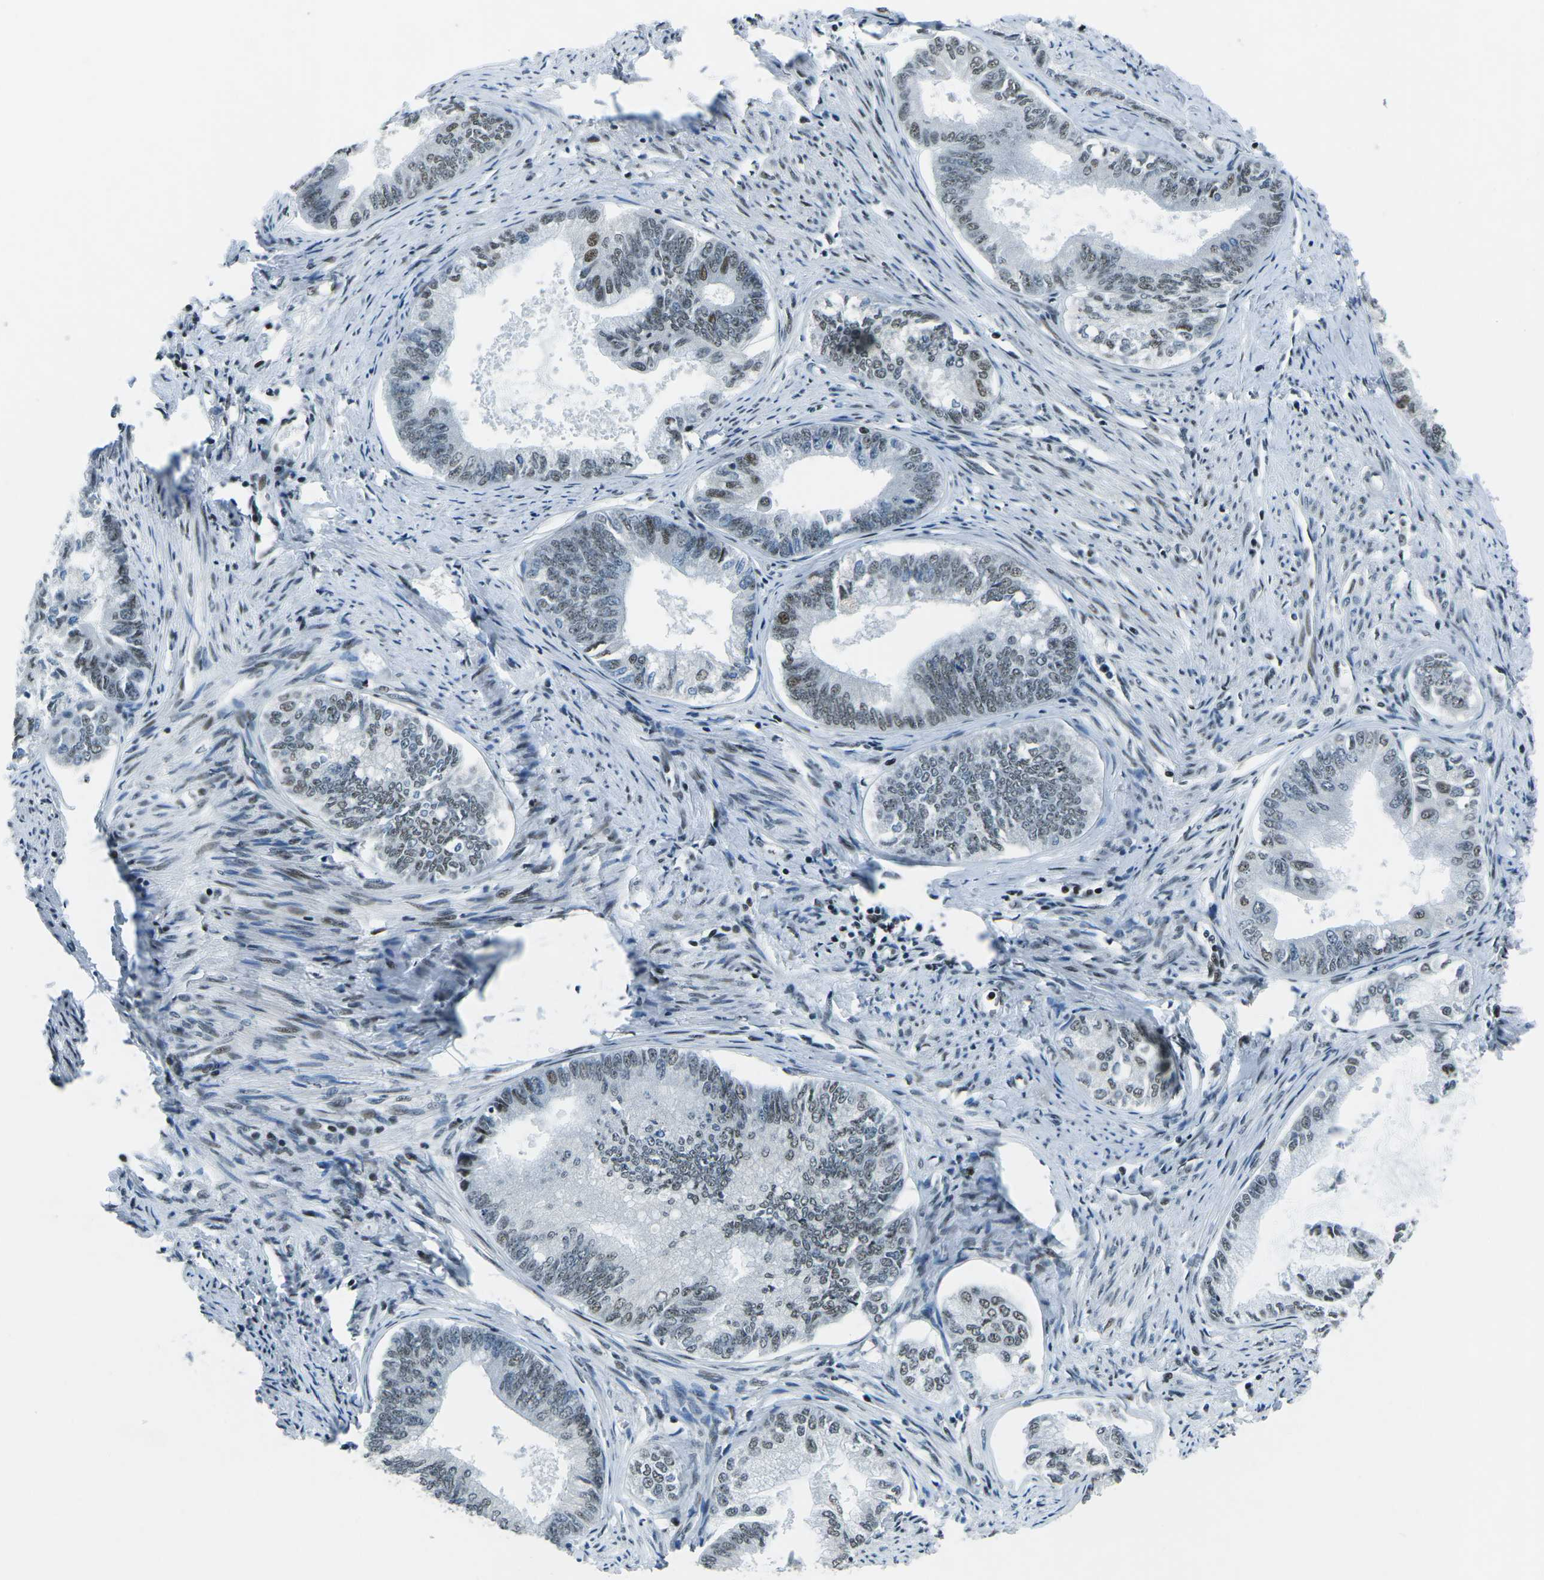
{"staining": {"intensity": "moderate", "quantity": "25%-75%", "location": "nuclear"}, "tissue": "endometrial cancer", "cell_type": "Tumor cells", "image_type": "cancer", "snomed": [{"axis": "morphology", "description": "Adenocarcinoma, NOS"}, {"axis": "topography", "description": "Endometrium"}], "caption": "Immunohistochemical staining of endometrial adenocarcinoma exhibits moderate nuclear protein staining in approximately 25%-75% of tumor cells. The staining was performed using DAB (3,3'-diaminobenzidine), with brown indicating positive protein expression. Nuclei are stained blue with hematoxylin.", "gene": "RBL2", "patient": {"sex": "female", "age": 86}}